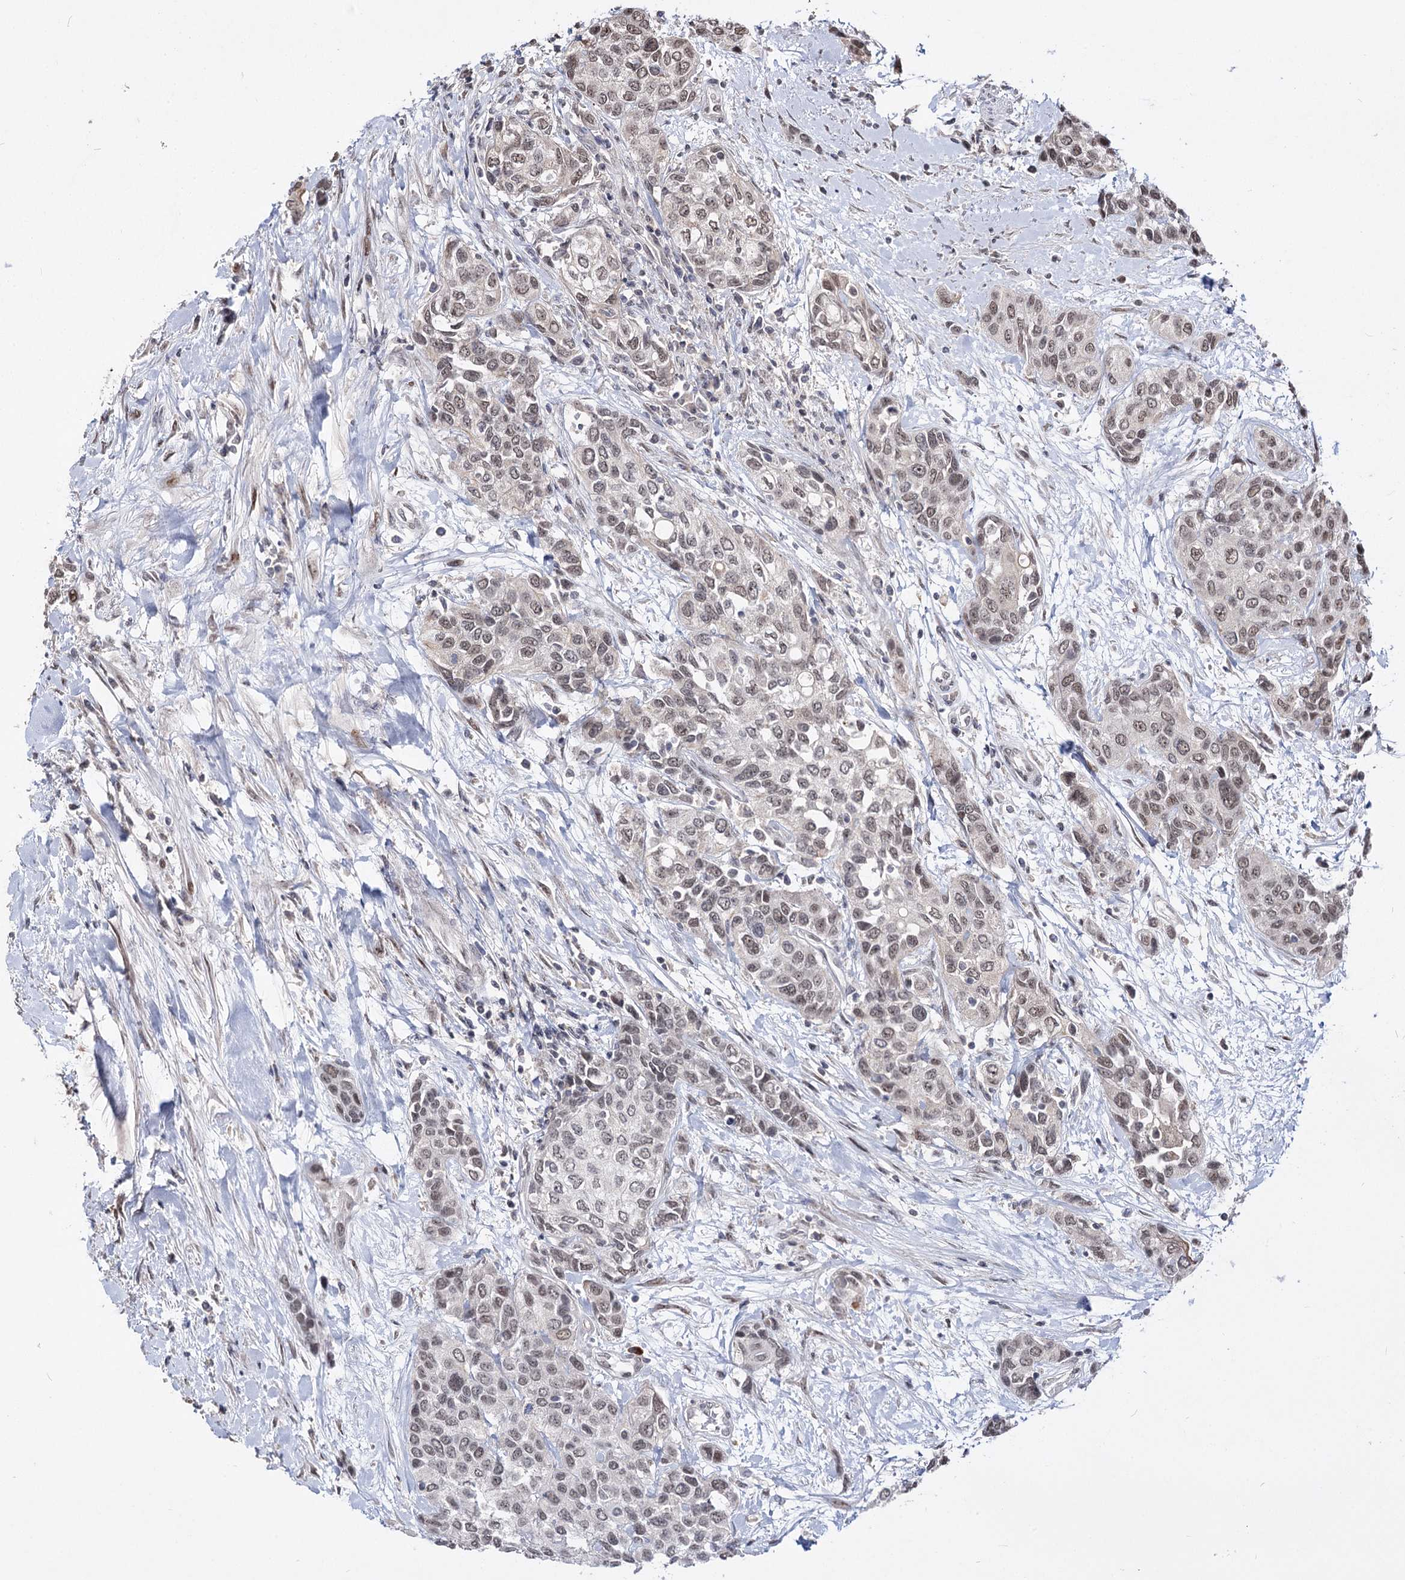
{"staining": {"intensity": "weak", "quantity": ">75%", "location": "nuclear"}, "tissue": "urothelial cancer", "cell_type": "Tumor cells", "image_type": "cancer", "snomed": [{"axis": "morphology", "description": "Normal tissue, NOS"}, {"axis": "morphology", "description": "Urothelial carcinoma, High grade"}, {"axis": "topography", "description": "Vascular tissue"}, {"axis": "topography", "description": "Urinary bladder"}], "caption": "Immunohistochemistry of urothelial cancer reveals low levels of weak nuclear staining in approximately >75% of tumor cells. The staining was performed using DAB (3,3'-diaminobenzidine) to visualize the protein expression in brown, while the nuclei were stained in blue with hematoxylin (Magnification: 20x).", "gene": "STOX1", "patient": {"sex": "female", "age": 56}}